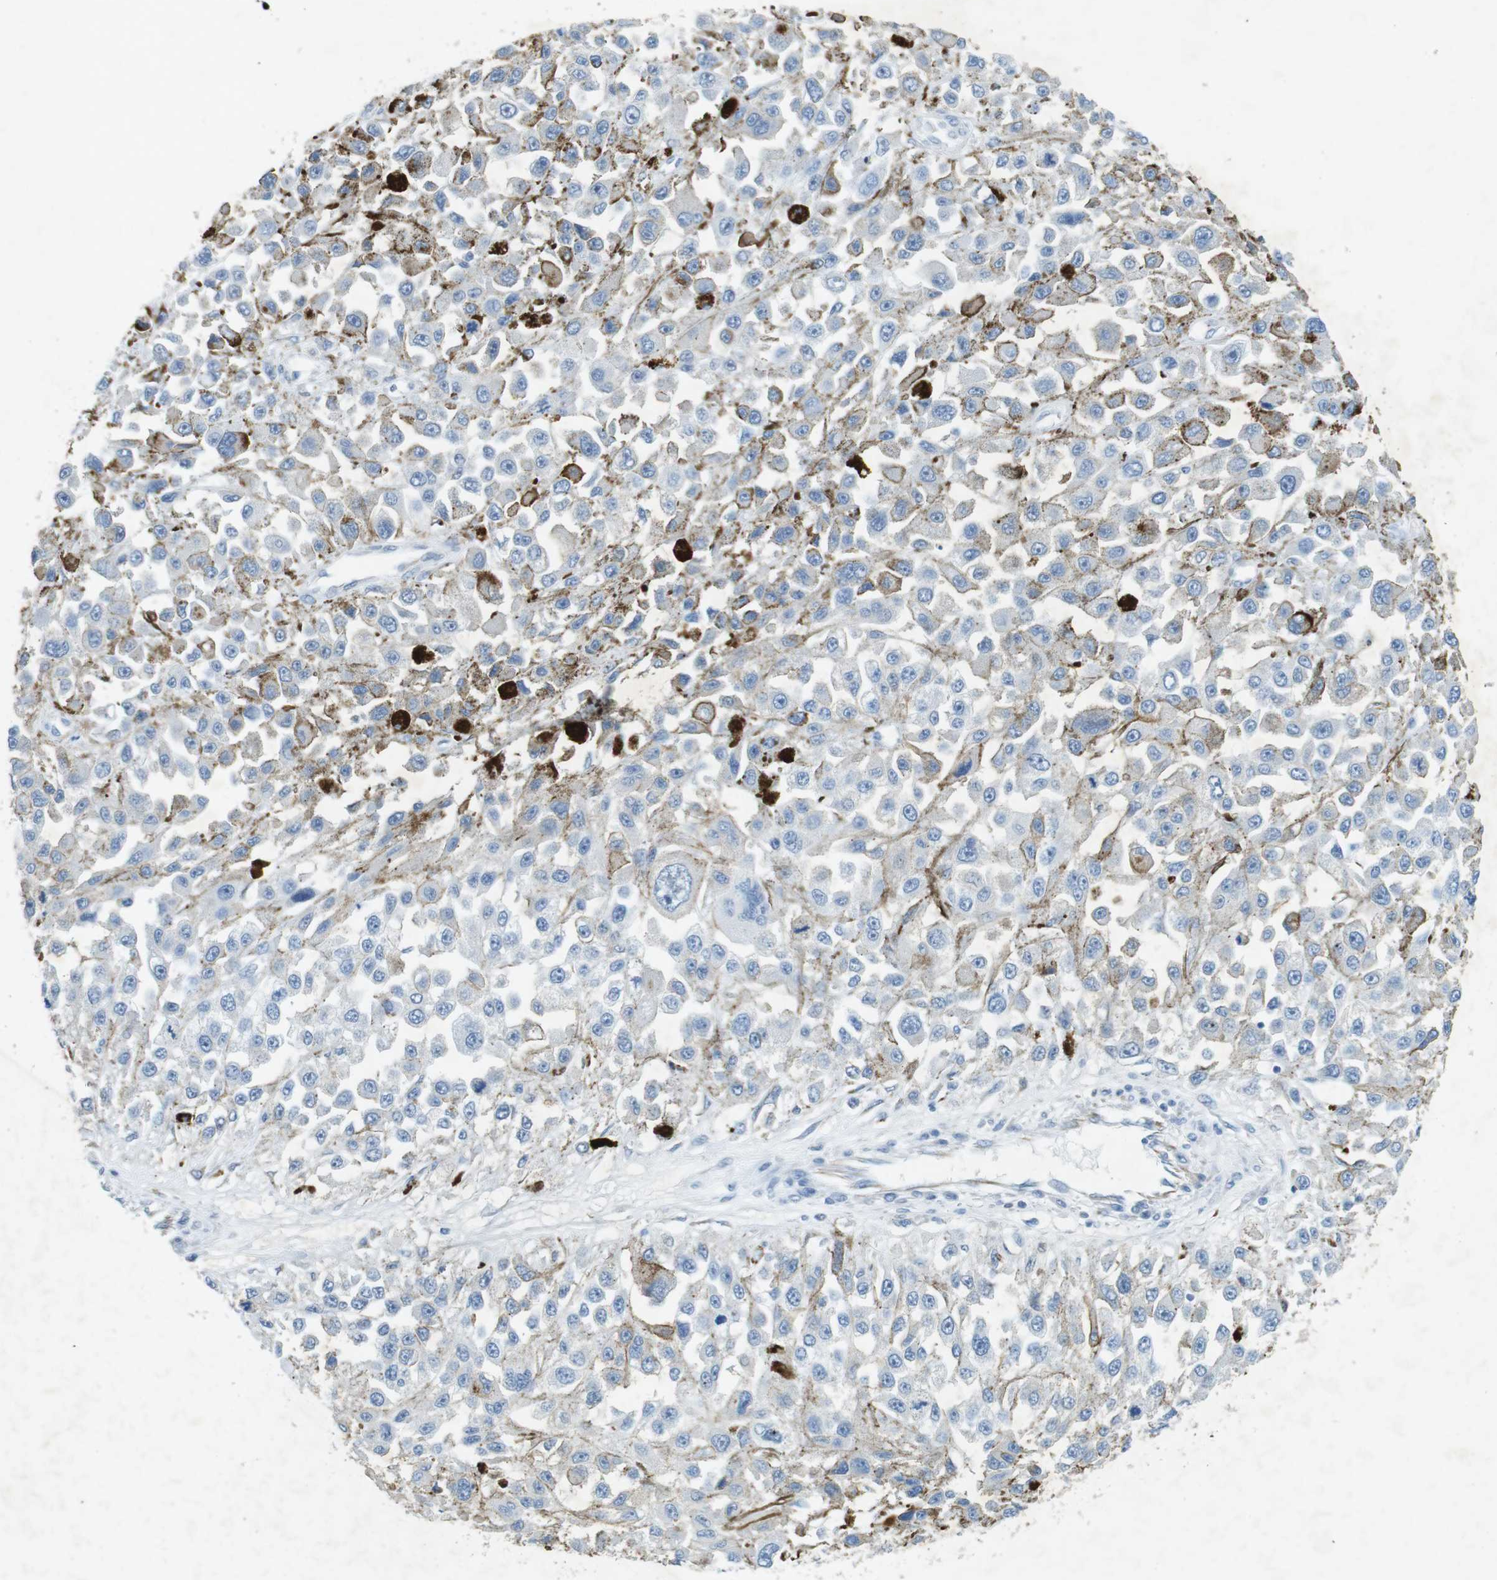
{"staining": {"intensity": "negative", "quantity": "none", "location": "none"}, "tissue": "melanoma", "cell_type": "Tumor cells", "image_type": "cancer", "snomed": [{"axis": "morphology", "description": "Malignant melanoma, Metastatic site"}, {"axis": "topography", "description": "Lymph node"}], "caption": "DAB (3,3'-diaminobenzidine) immunohistochemical staining of malignant melanoma (metastatic site) displays no significant expression in tumor cells. (Stains: DAB (3,3'-diaminobenzidine) IHC with hematoxylin counter stain, Microscopy: brightfield microscopy at high magnification).", "gene": "CD320", "patient": {"sex": "male", "age": 59}}